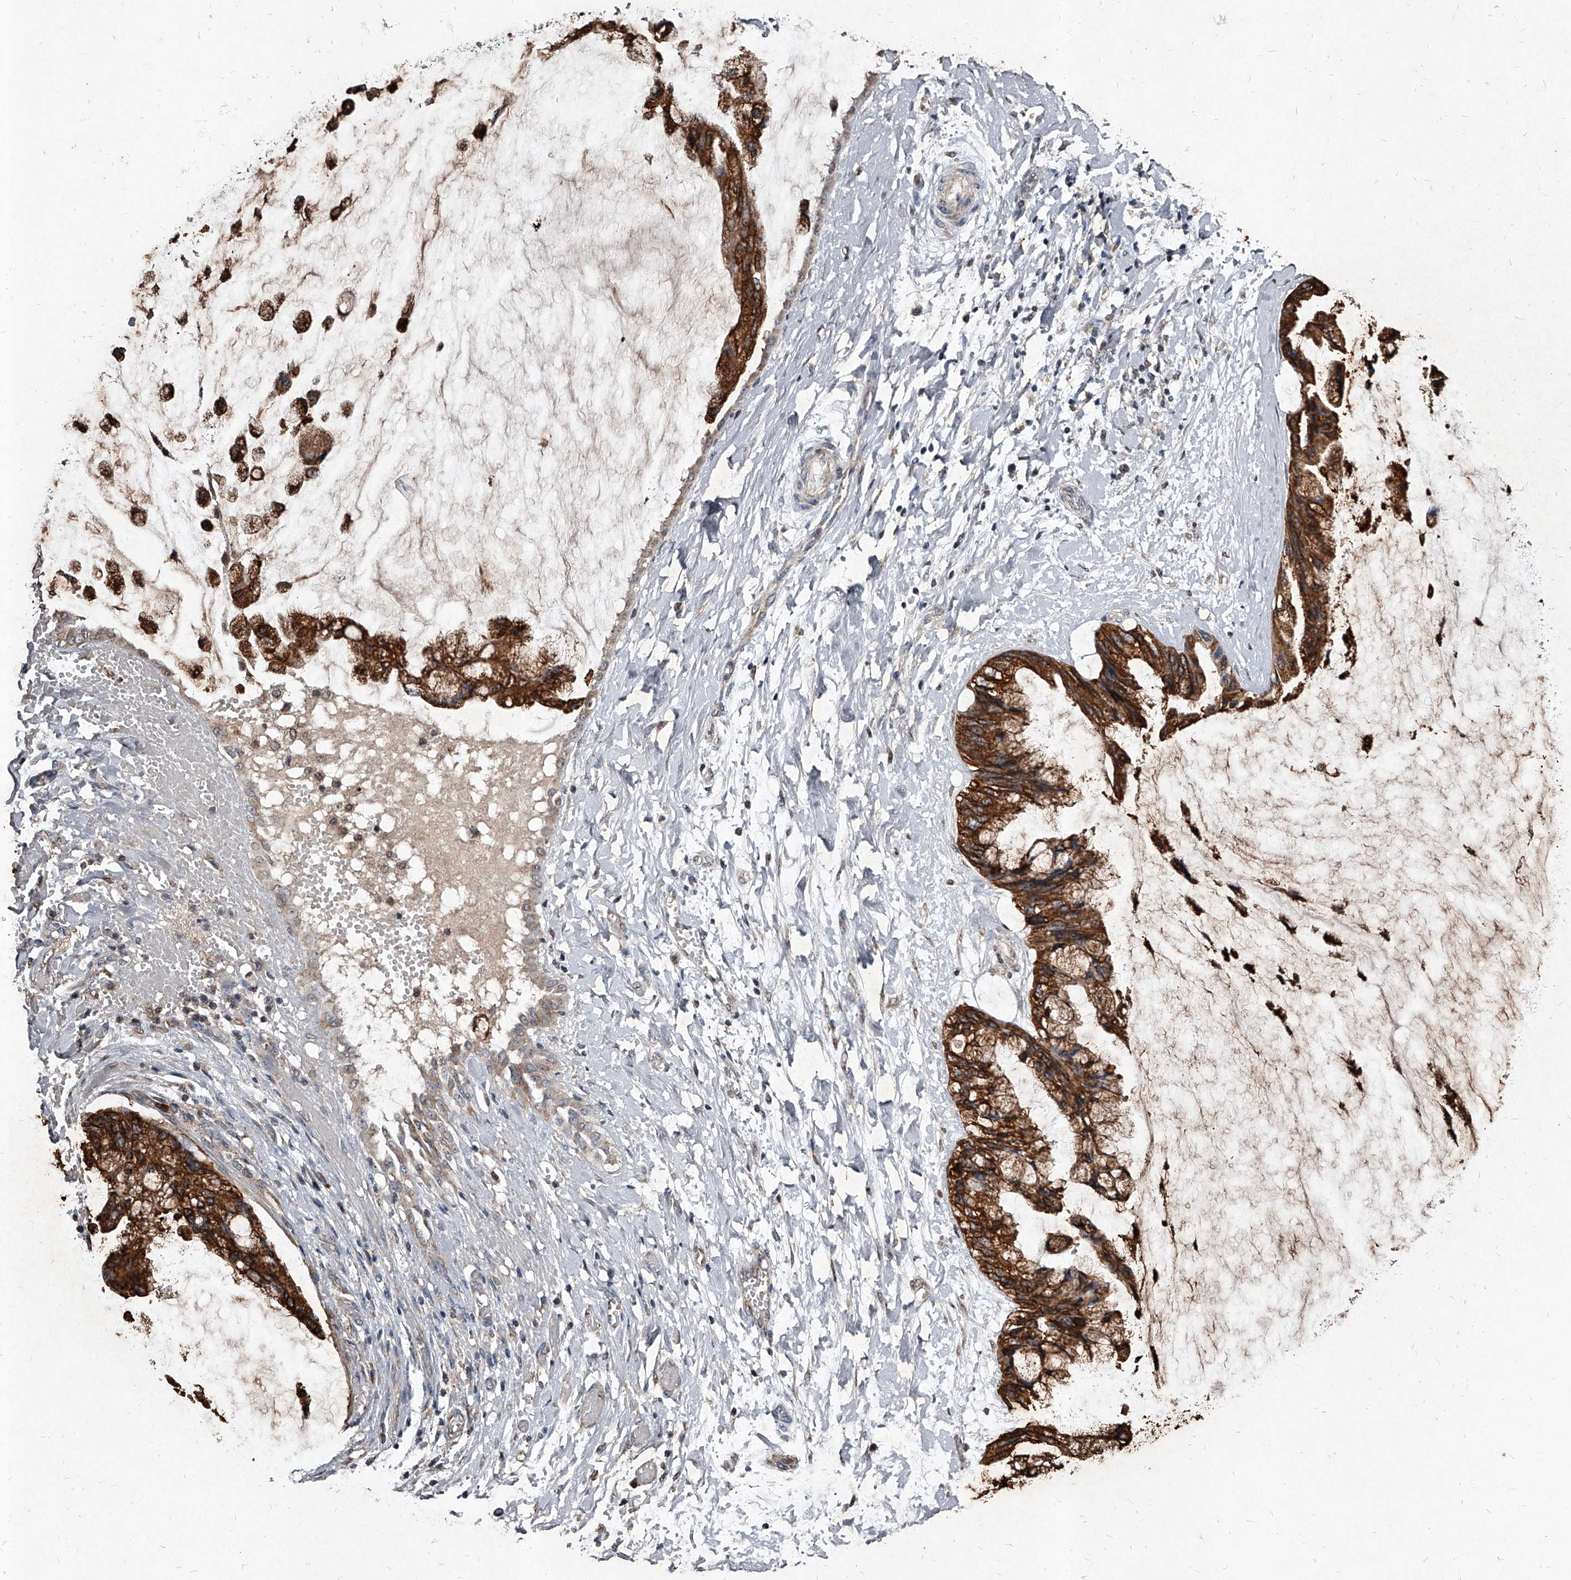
{"staining": {"intensity": "strong", "quantity": ">75%", "location": "cytoplasmic/membranous"}, "tissue": "ovarian cancer", "cell_type": "Tumor cells", "image_type": "cancer", "snomed": [{"axis": "morphology", "description": "Cystadenocarcinoma, mucinous, NOS"}, {"axis": "topography", "description": "Ovary"}], "caption": "IHC (DAB) staining of mucinous cystadenocarcinoma (ovarian) exhibits strong cytoplasmic/membranous protein positivity in approximately >75% of tumor cells.", "gene": "GPR183", "patient": {"sex": "female", "age": 39}}